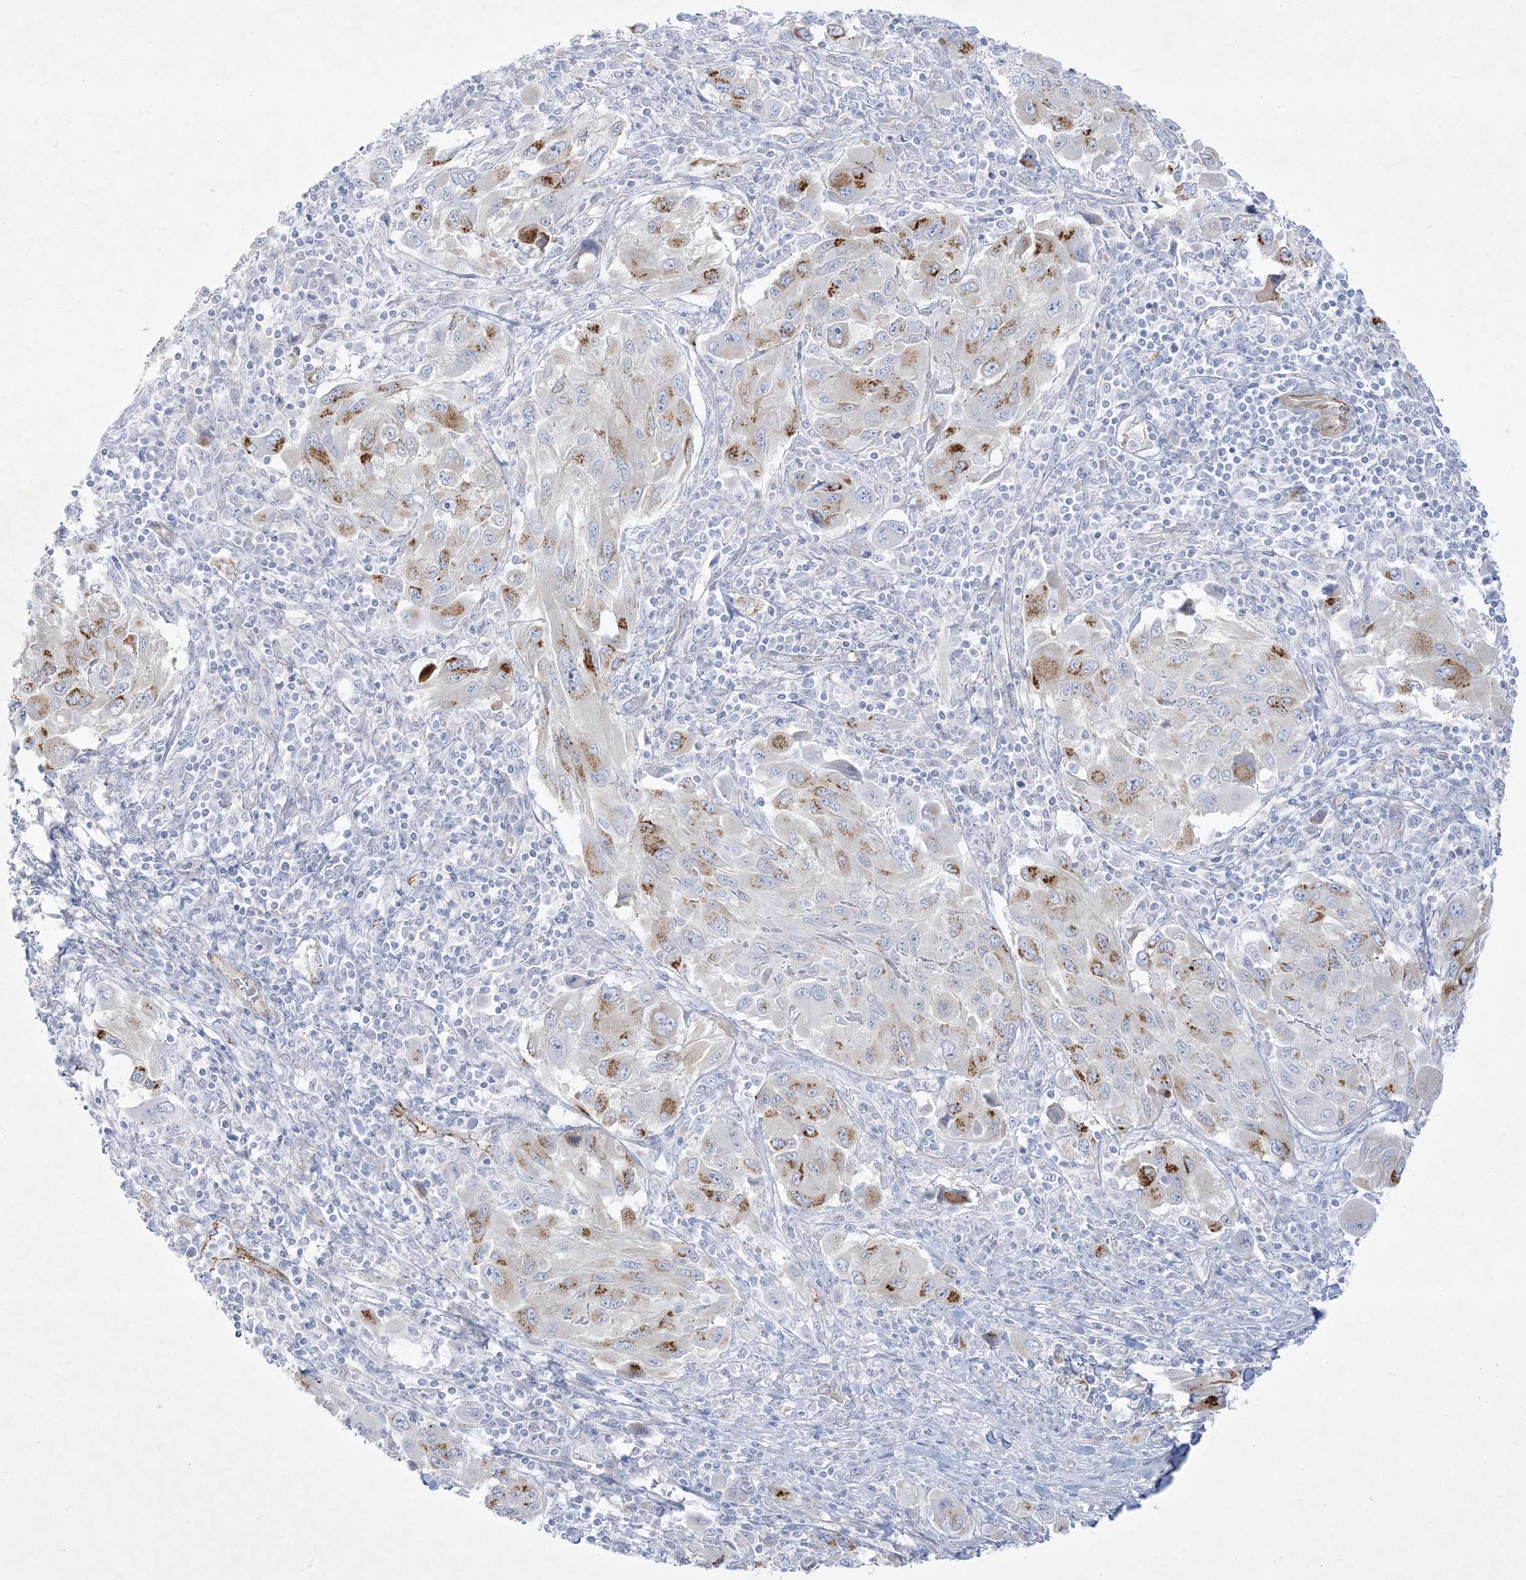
{"staining": {"intensity": "moderate", "quantity": "<25%", "location": "cytoplasmic/membranous"}, "tissue": "melanoma", "cell_type": "Tumor cells", "image_type": "cancer", "snomed": [{"axis": "morphology", "description": "Malignant melanoma, NOS"}, {"axis": "topography", "description": "Skin"}], "caption": "A high-resolution histopathology image shows immunohistochemistry staining of malignant melanoma, which exhibits moderate cytoplasmic/membranous expression in approximately <25% of tumor cells.", "gene": "B3GNT7", "patient": {"sex": "female", "age": 91}}